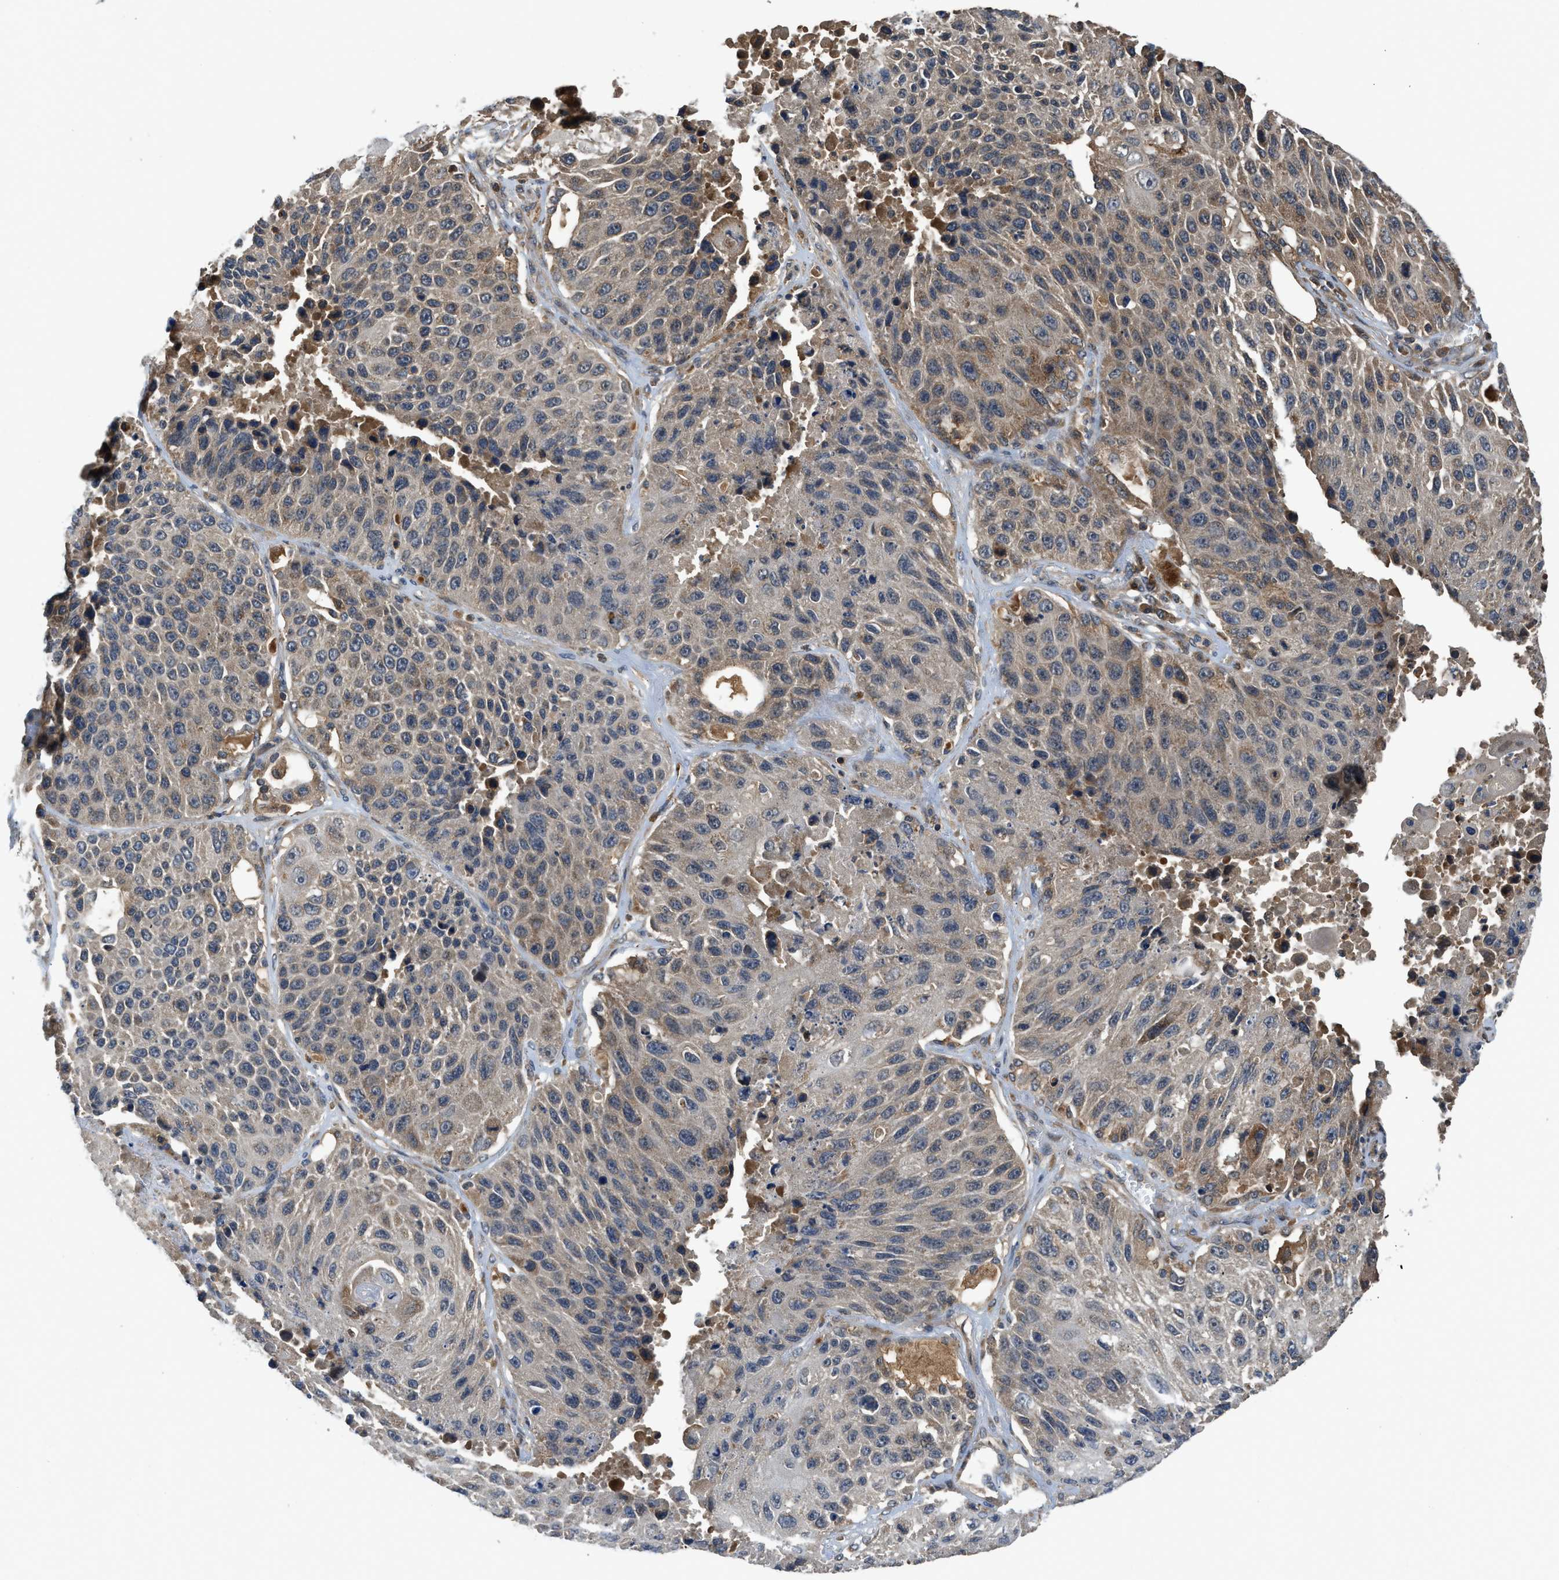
{"staining": {"intensity": "weak", "quantity": "25%-75%", "location": "cytoplasmic/membranous"}, "tissue": "lung cancer", "cell_type": "Tumor cells", "image_type": "cancer", "snomed": [{"axis": "morphology", "description": "Squamous cell carcinoma, NOS"}, {"axis": "topography", "description": "Lung"}], "caption": "Immunohistochemical staining of human lung squamous cell carcinoma demonstrates low levels of weak cytoplasmic/membranous positivity in about 25%-75% of tumor cells.", "gene": "PAFAH2", "patient": {"sex": "male", "age": 61}}